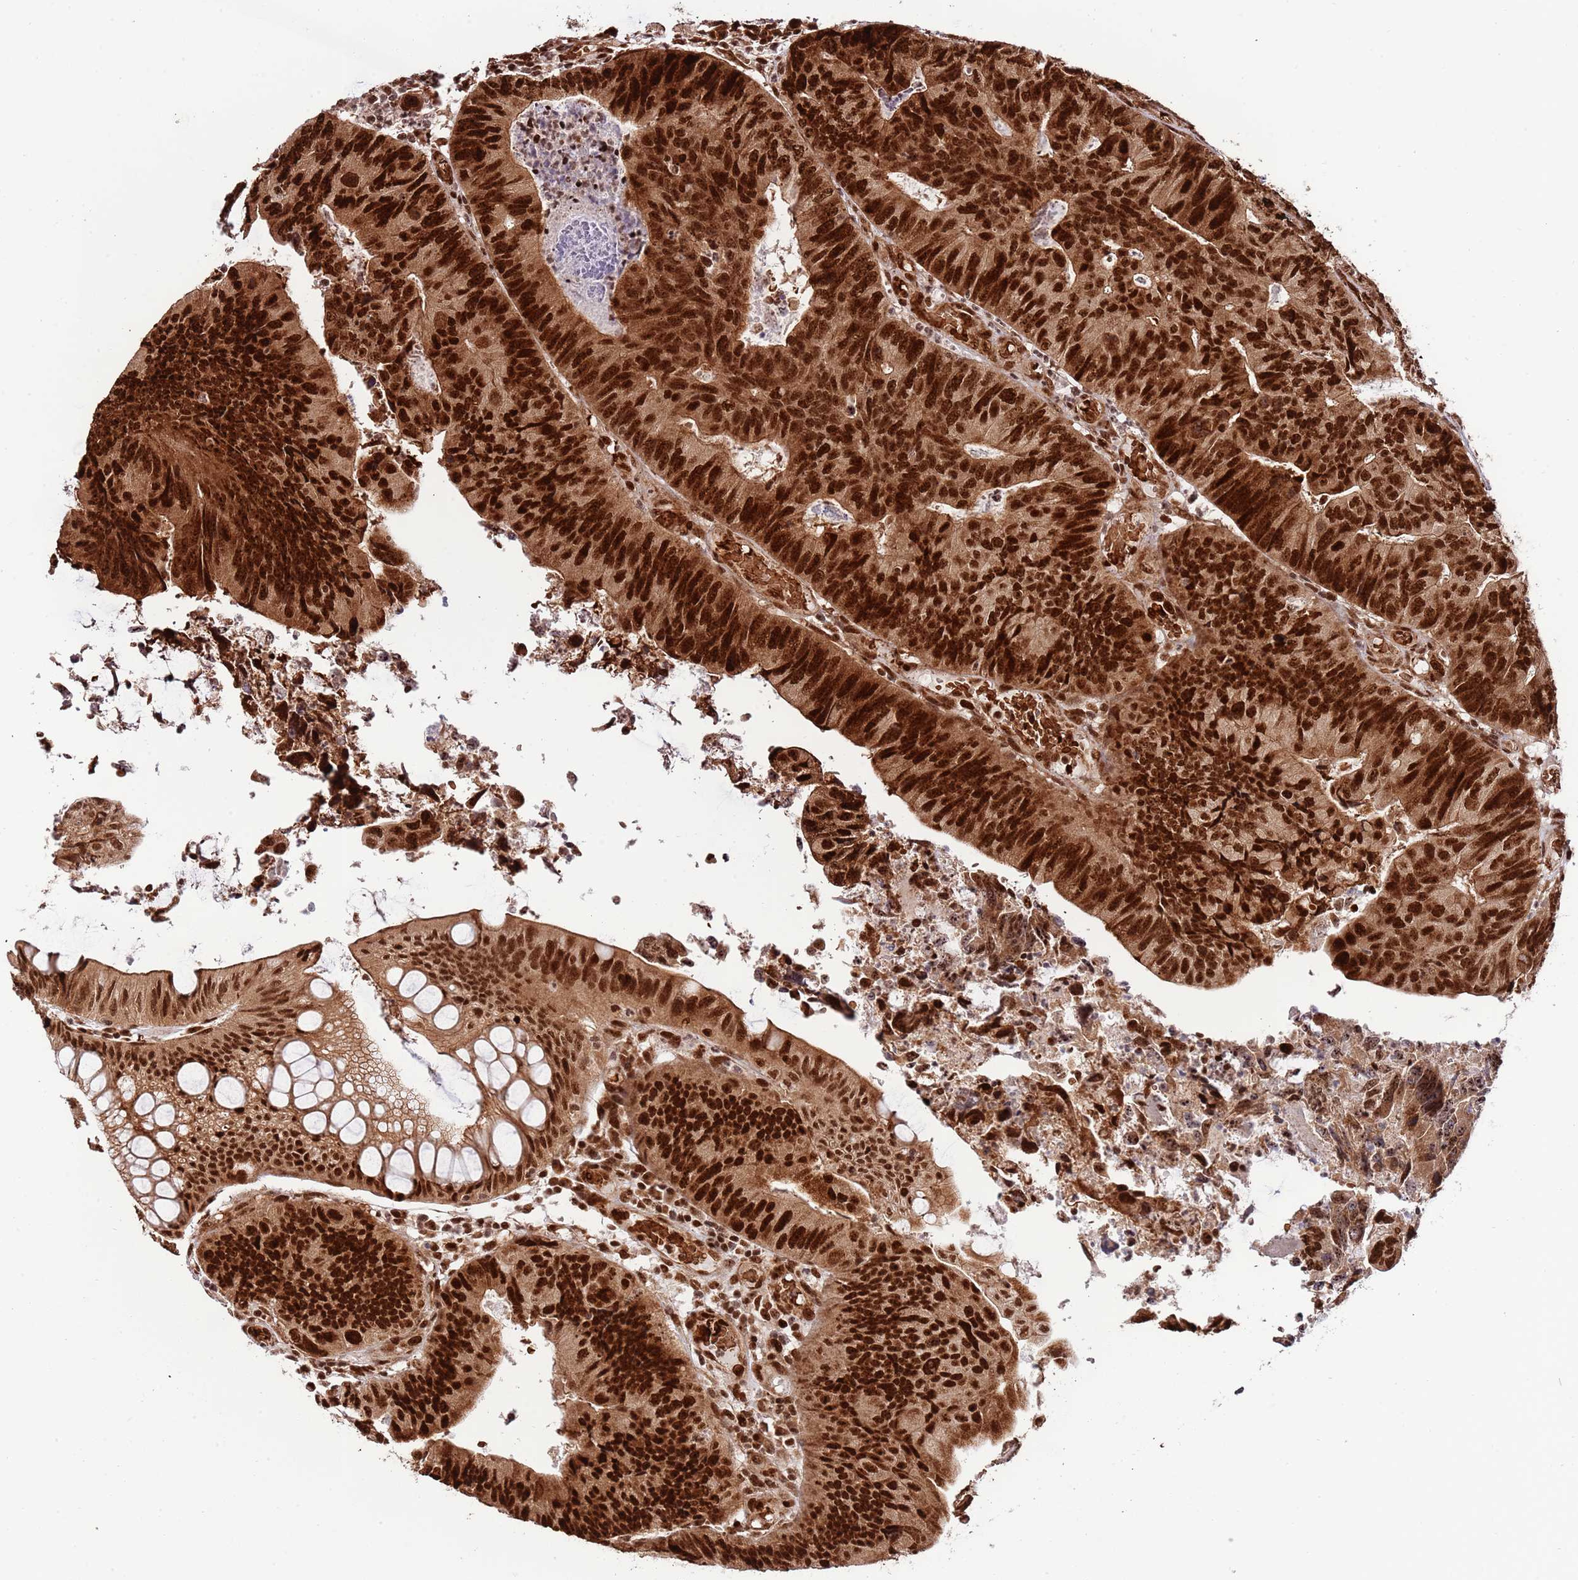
{"staining": {"intensity": "strong", "quantity": ">75%", "location": "cytoplasmic/membranous,nuclear"}, "tissue": "colorectal cancer", "cell_type": "Tumor cells", "image_type": "cancer", "snomed": [{"axis": "morphology", "description": "Adenocarcinoma, NOS"}, {"axis": "topography", "description": "Colon"}], "caption": "This photomicrograph displays immunohistochemistry (IHC) staining of human colorectal adenocarcinoma, with high strong cytoplasmic/membranous and nuclear staining in about >75% of tumor cells.", "gene": "RIF1", "patient": {"sex": "female", "age": 67}}